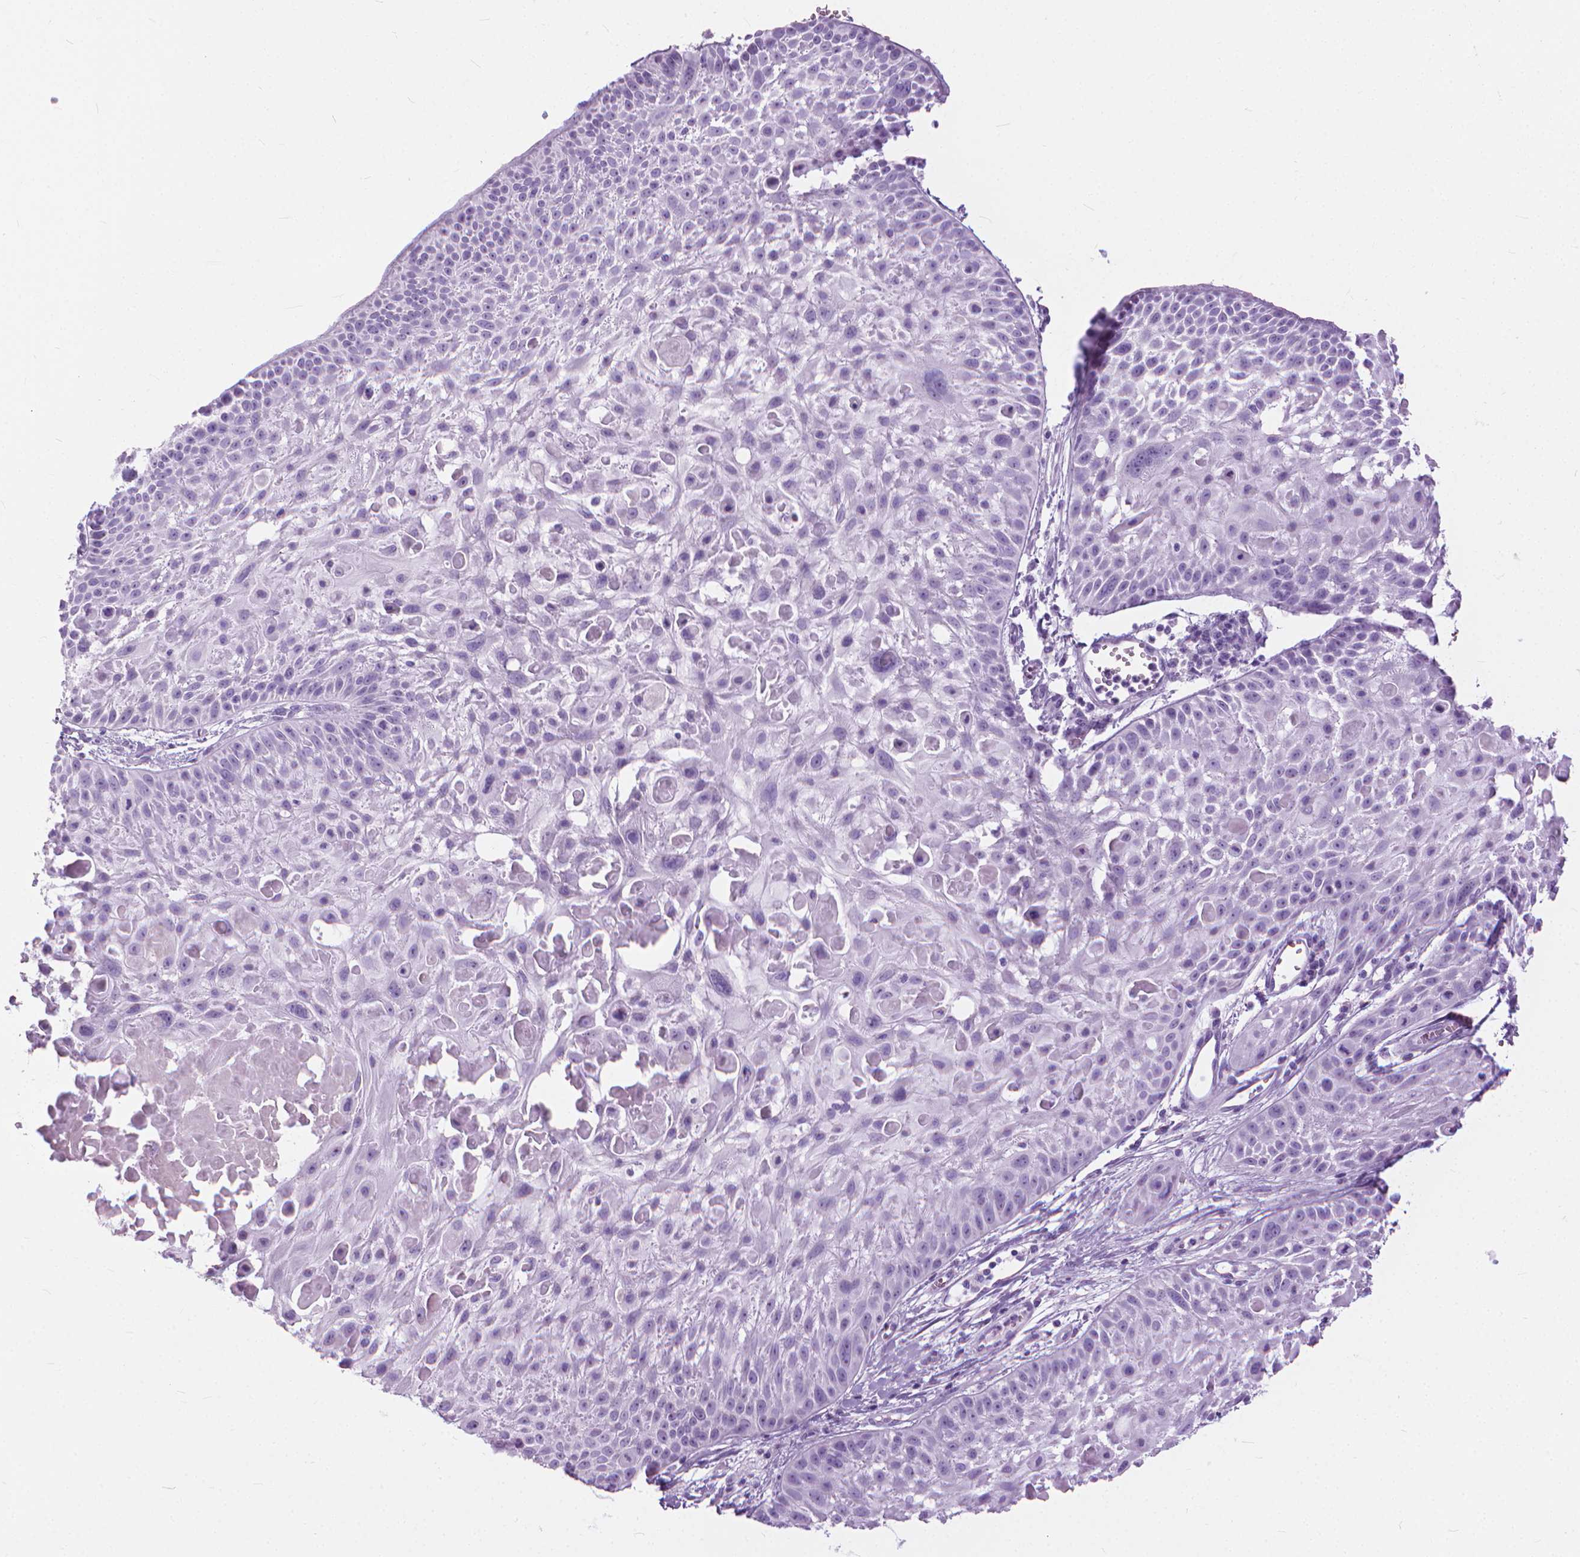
{"staining": {"intensity": "negative", "quantity": "none", "location": "none"}, "tissue": "skin cancer", "cell_type": "Tumor cells", "image_type": "cancer", "snomed": [{"axis": "morphology", "description": "Squamous cell carcinoma, NOS"}, {"axis": "topography", "description": "Skin"}, {"axis": "topography", "description": "Anal"}], "caption": "DAB immunohistochemical staining of human squamous cell carcinoma (skin) shows no significant staining in tumor cells.", "gene": "HTR2B", "patient": {"sex": "female", "age": 75}}